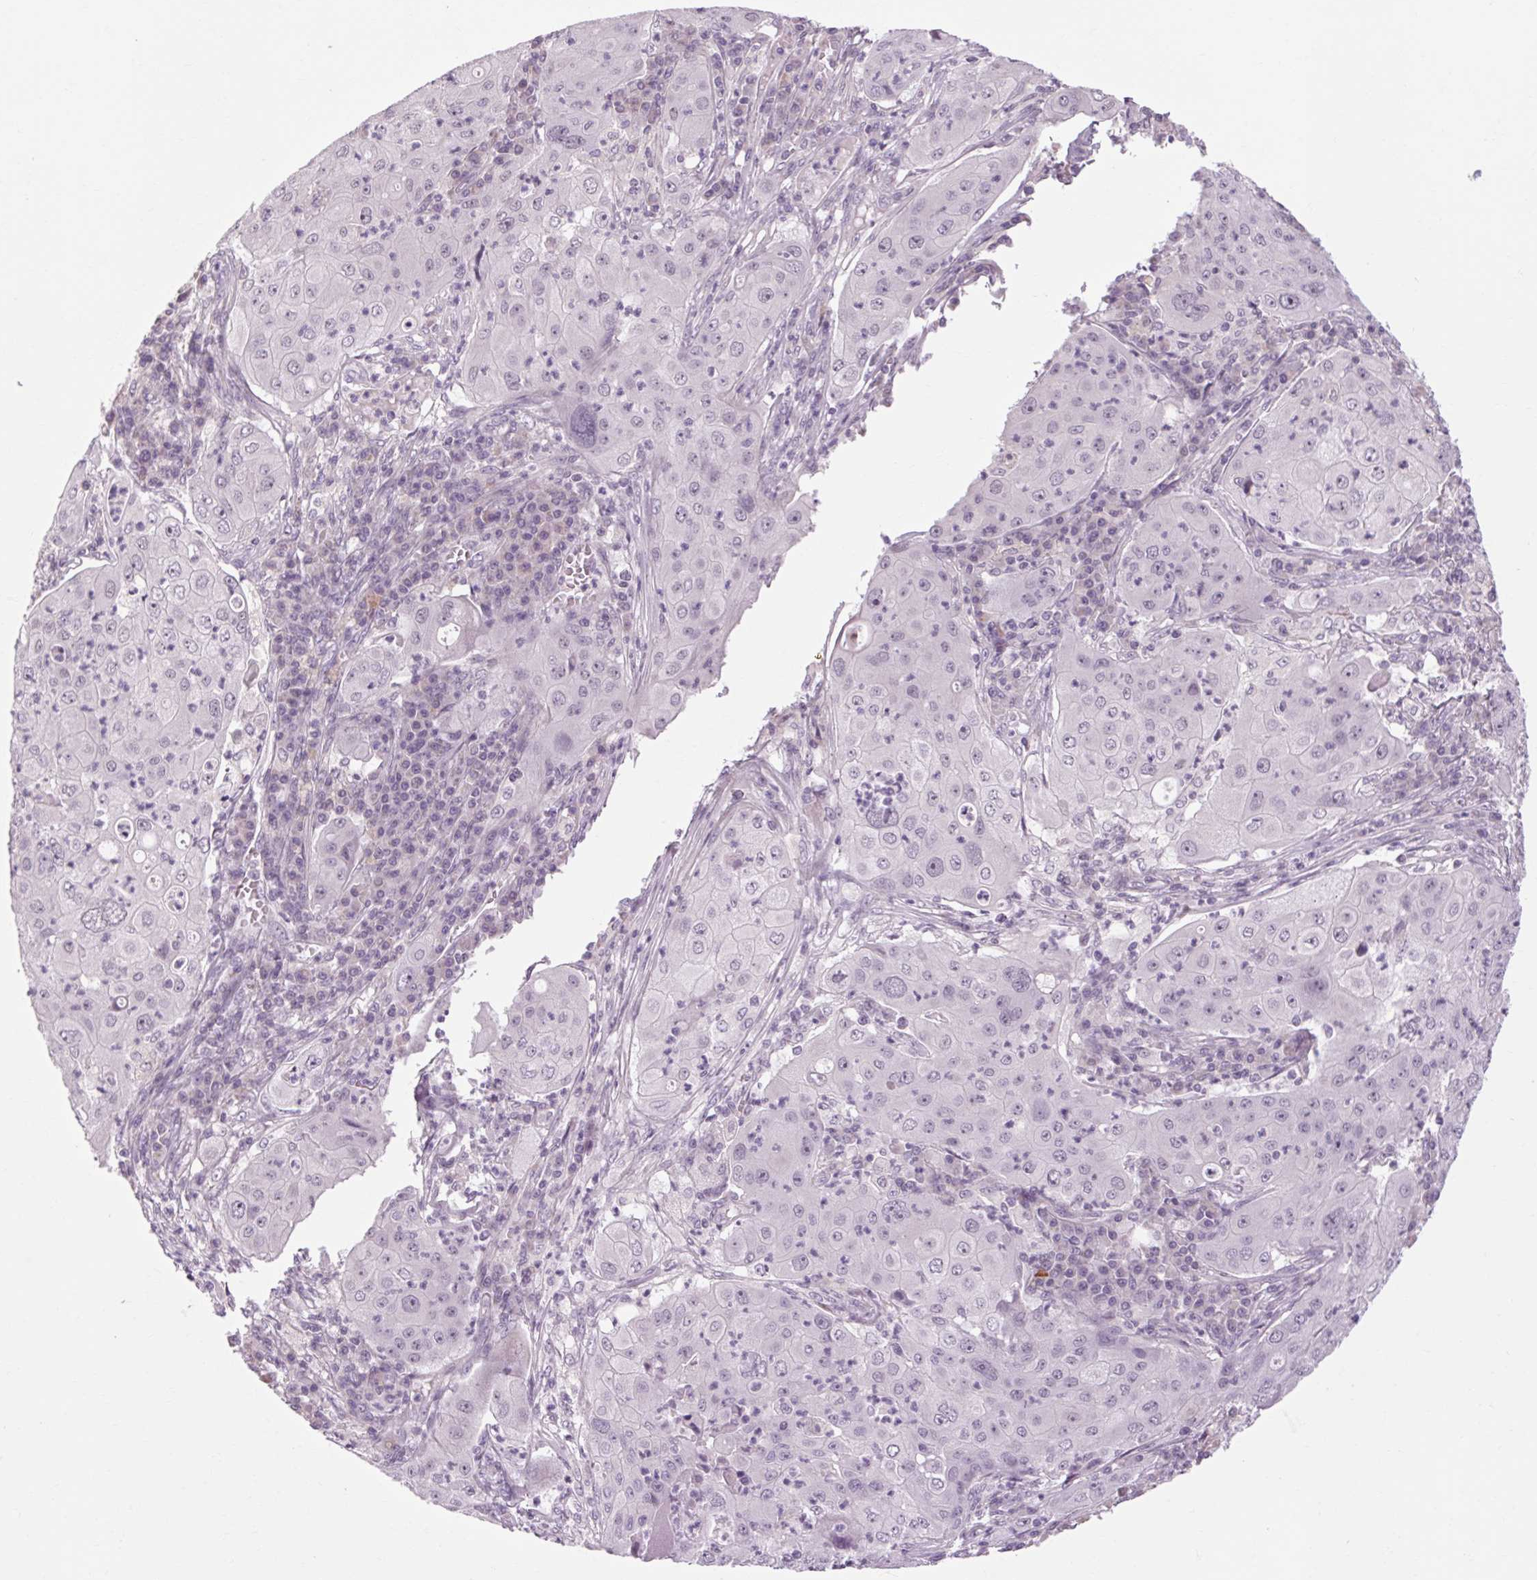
{"staining": {"intensity": "negative", "quantity": "none", "location": "none"}, "tissue": "lung cancer", "cell_type": "Tumor cells", "image_type": "cancer", "snomed": [{"axis": "morphology", "description": "Squamous cell carcinoma, NOS"}, {"axis": "topography", "description": "Lung"}], "caption": "Tumor cells show no significant positivity in squamous cell carcinoma (lung). The staining was performed using DAB to visualize the protein expression in brown, while the nuclei were stained in blue with hematoxylin (Magnification: 20x).", "gene": "KLHL40", "patient": {"sex": "female", "age": 59}}